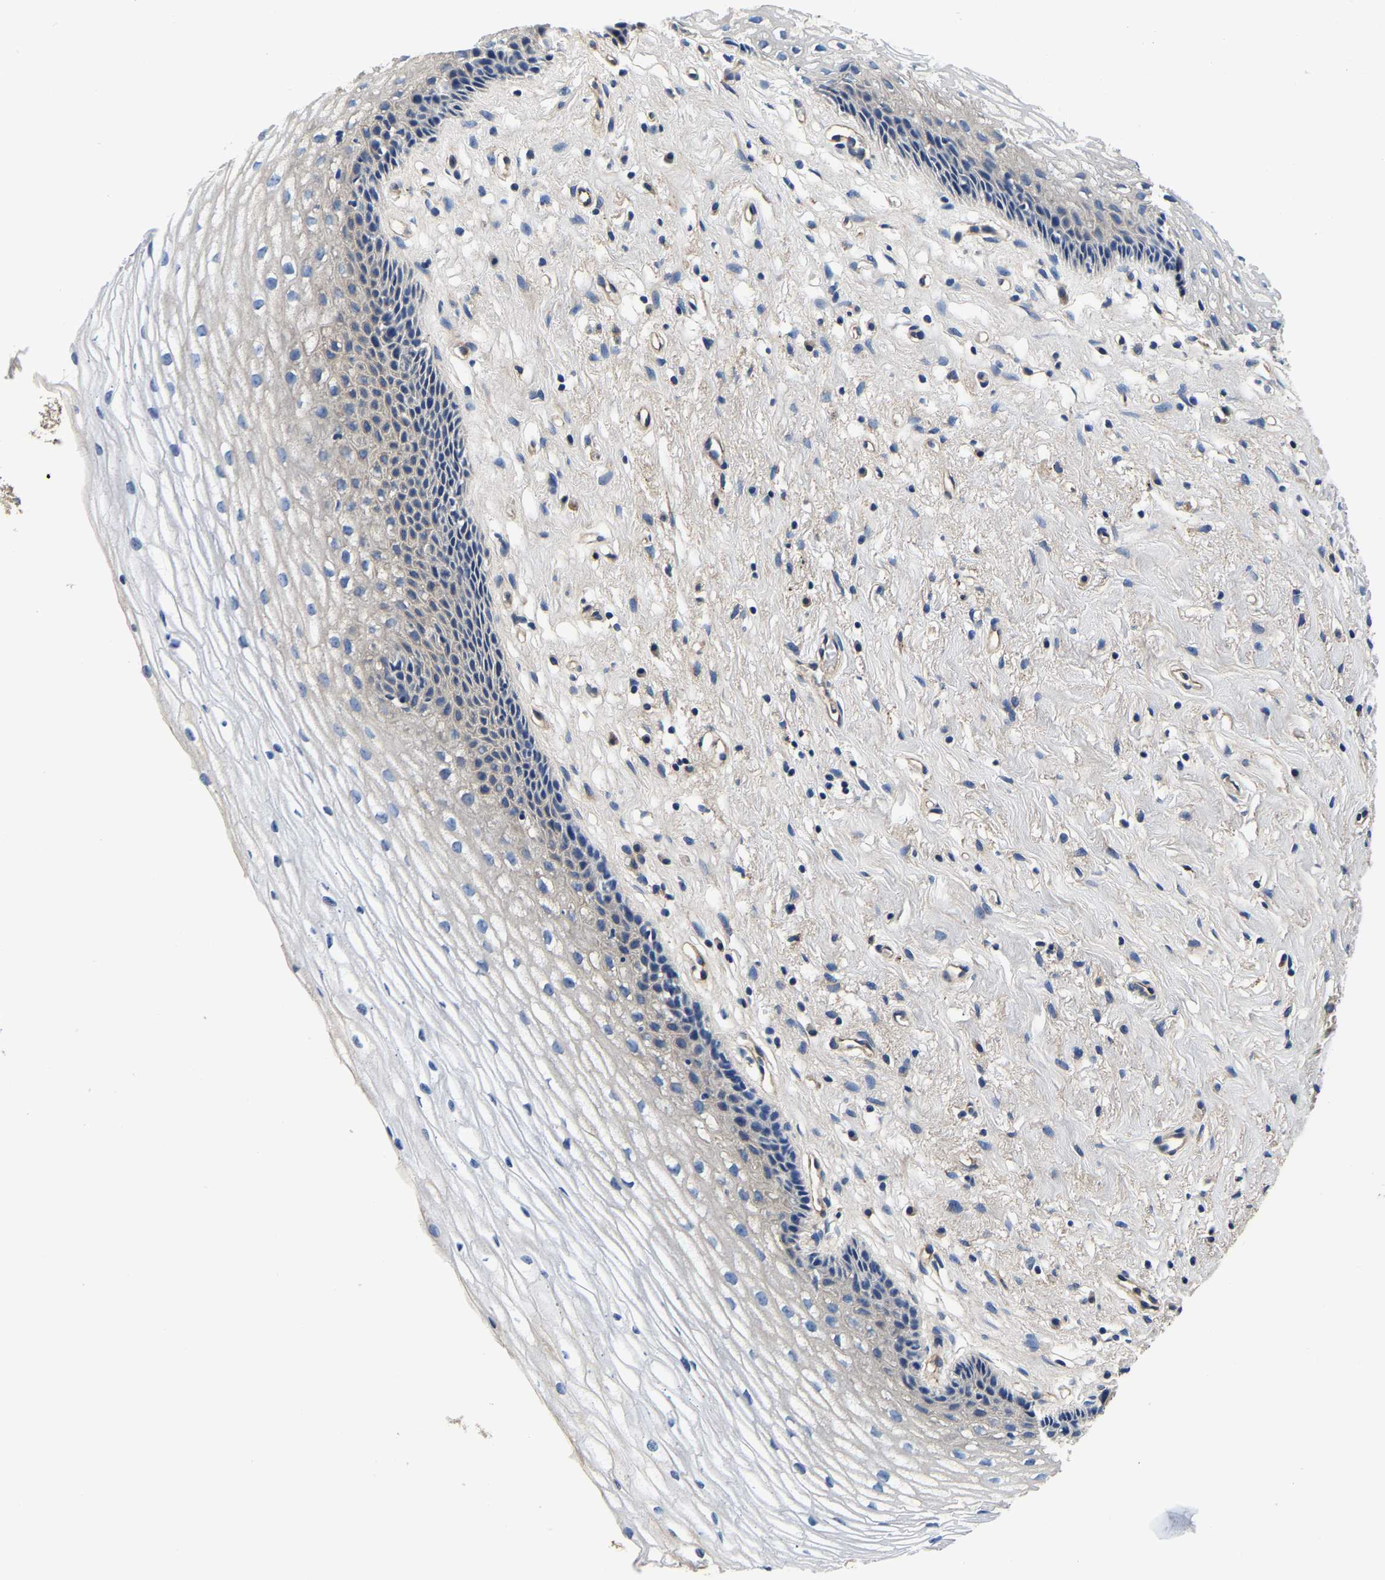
{"staining": {"intensity": "negative", "quantity": "none", "location": "none"}, "tissue": "cervix", "cell_type": "Glandular cells", "image_type": "normal", "snomed": [{"axis": "morphology", "description": "Normal tissue, NOS"}, {"axis": "topography", "description": "Cervix"}], "caption": "IHC micrograph of normal cervix: cervix stained with DAB demonstrates no significant protein positivity in glandular cells. (Stains: DAB immunohistochemistry (IHC) with hematoxylin counter stain, Microscopy: brightfield microscopy at high magnification).", "gene": "SH3GLB1", "patient": {"sex": "female", "age": 77}}